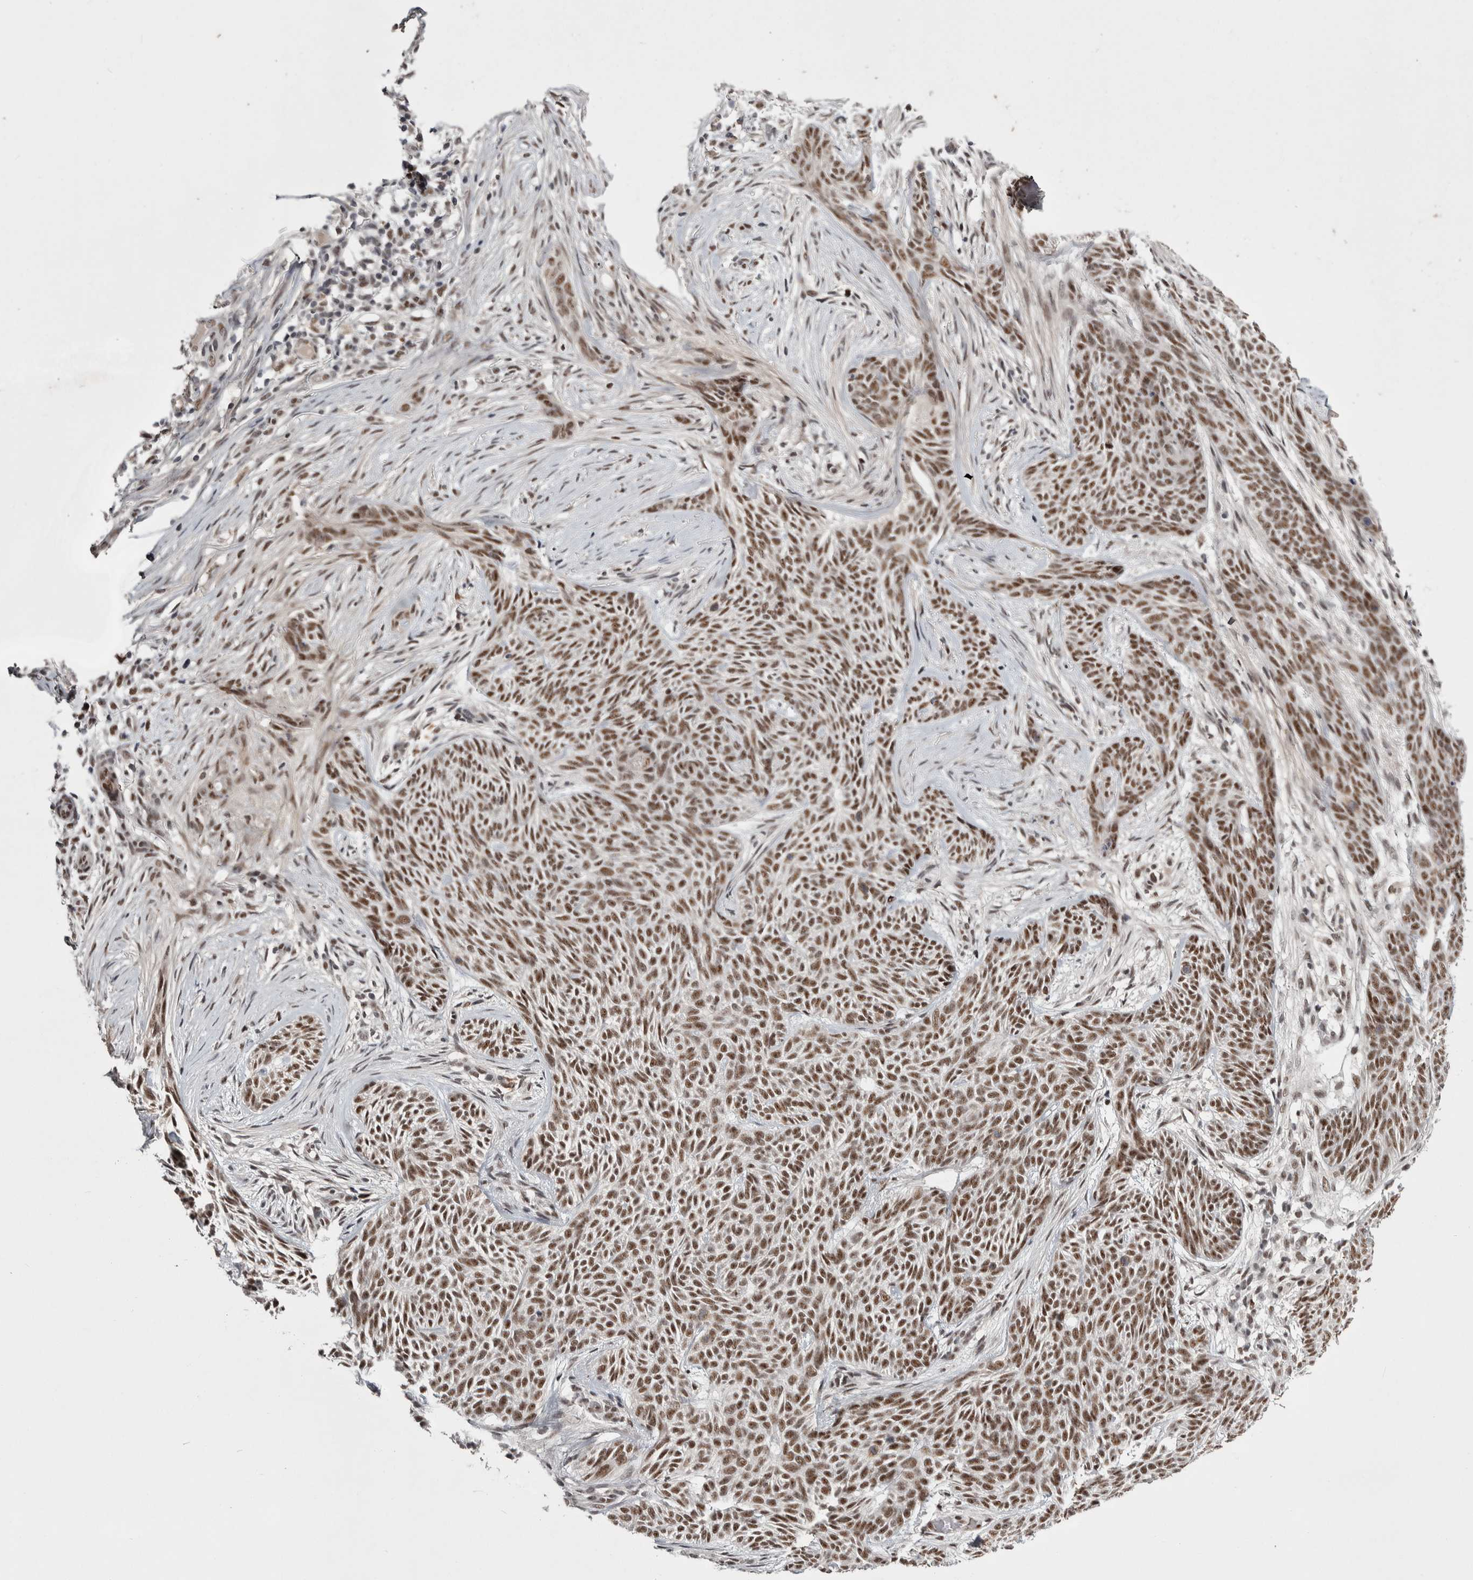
{"staining": {"intensity": "moderate", "quantity": ">75%", "location": "nuclear"}, "tissue": "skin cancer", "cell_type": "Tumor cells", "image_type": "cancer", "snomed": [{"axis": "morphology", "description": "Basal cell carcinoma"}, {"axis": "topography", "description": "Skin"}], "caption": "Tumor cells display moderate nuclear expression in about >75% of cells in skin cancer.", "gene": "ASPN", "patient": {"sex": "female", "age": 59}}